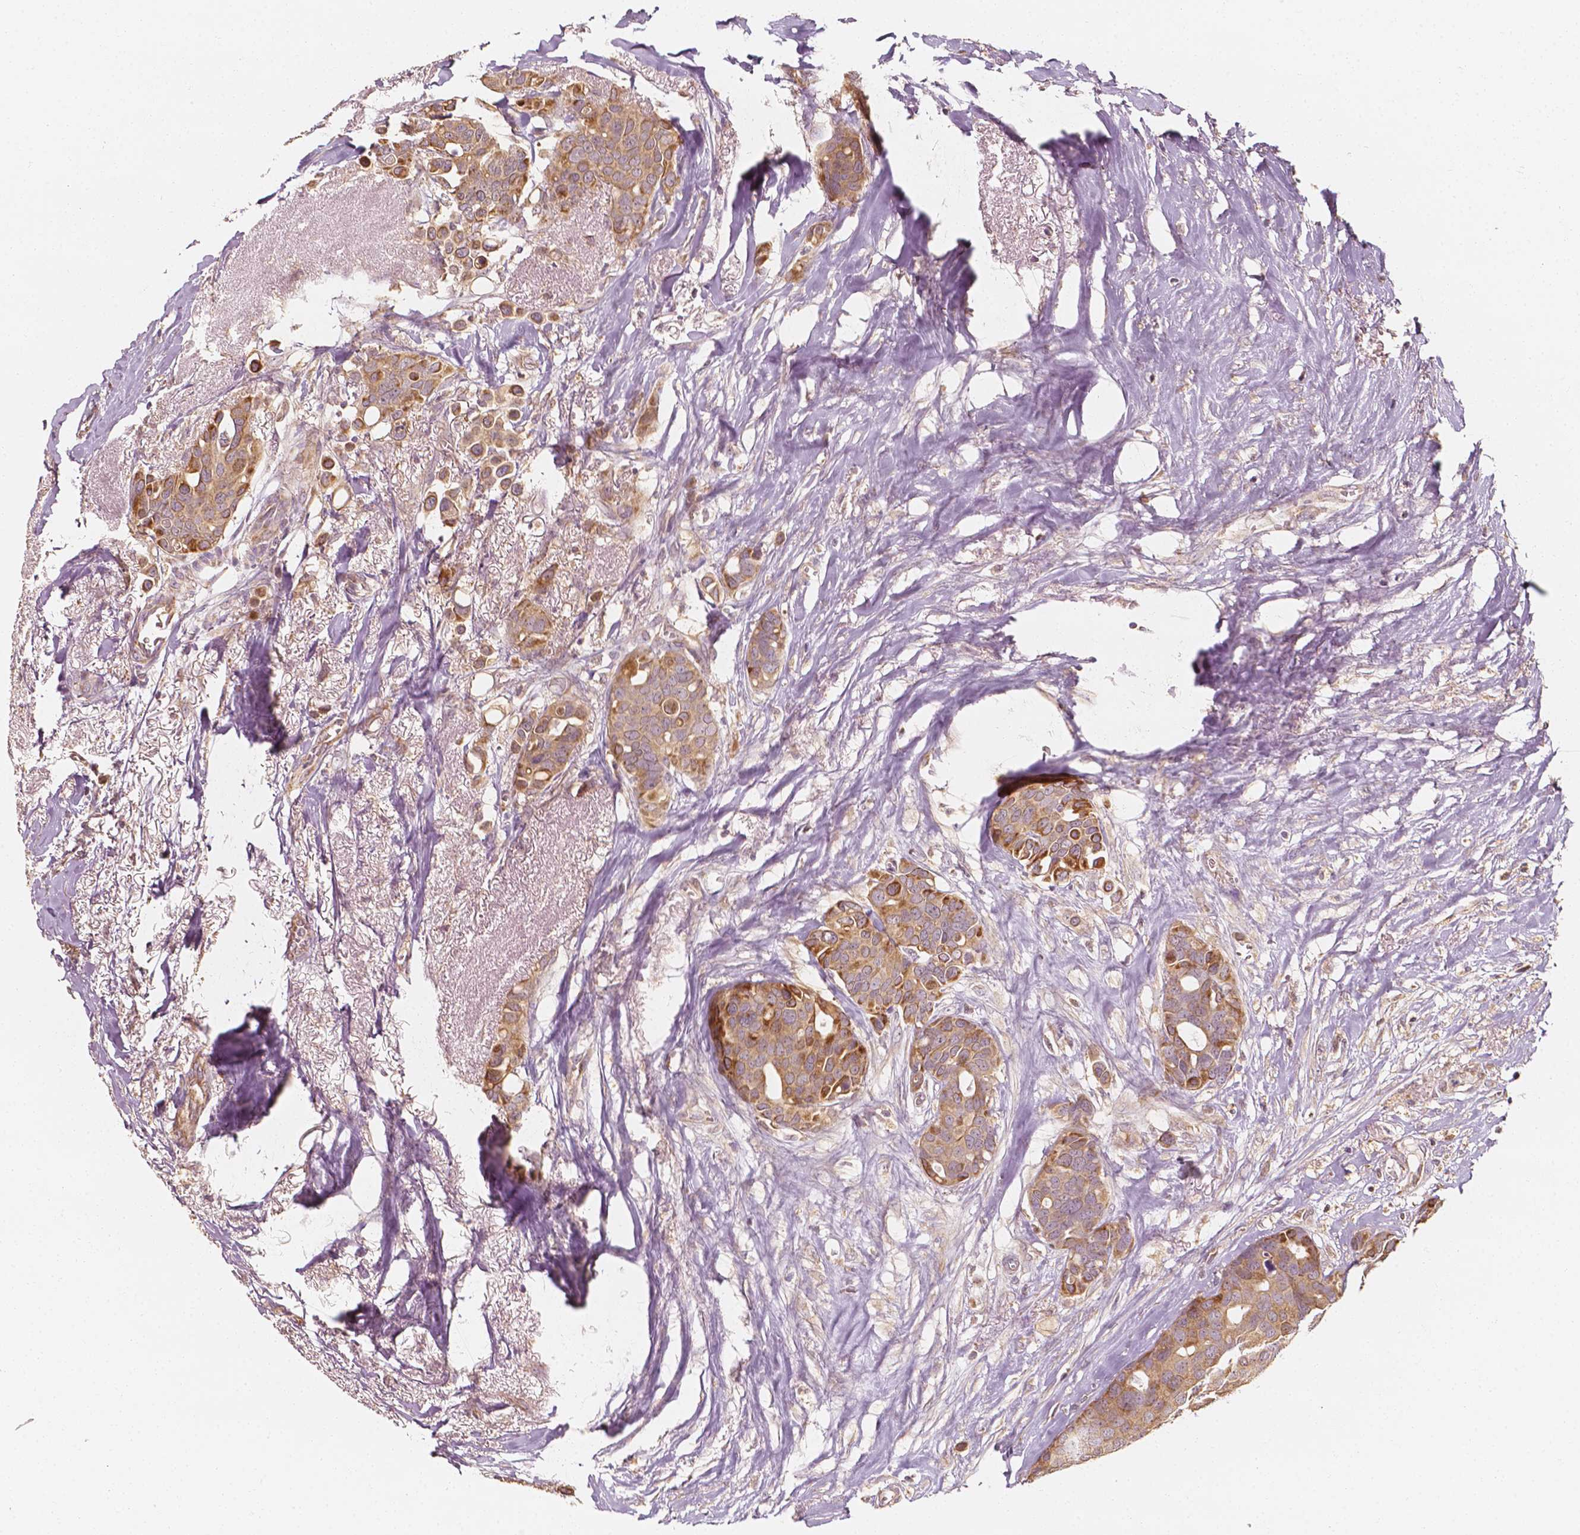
{"staining": {"intensity": "moderate", "quantity": "25%-75%", "location": "cytoplasmic/membranous"}, "tissue": "breast cancer", "cell_type": "Tumor cells", "image_type": "cancer", "snomed": [{"axis": "morphology", "description": "Duct carcinoma"}, {"axis": "topography", "description": "Breast"}], "caption": "Intraductal carcinoma (breast) was stained to show a protein in brown. There is medium levels of moderate cytoplasmic/membranous positivity in about 25%-75% of tumor cells.", "gene": "SHPK", "patient": {"sex": "female", "age": 54}}